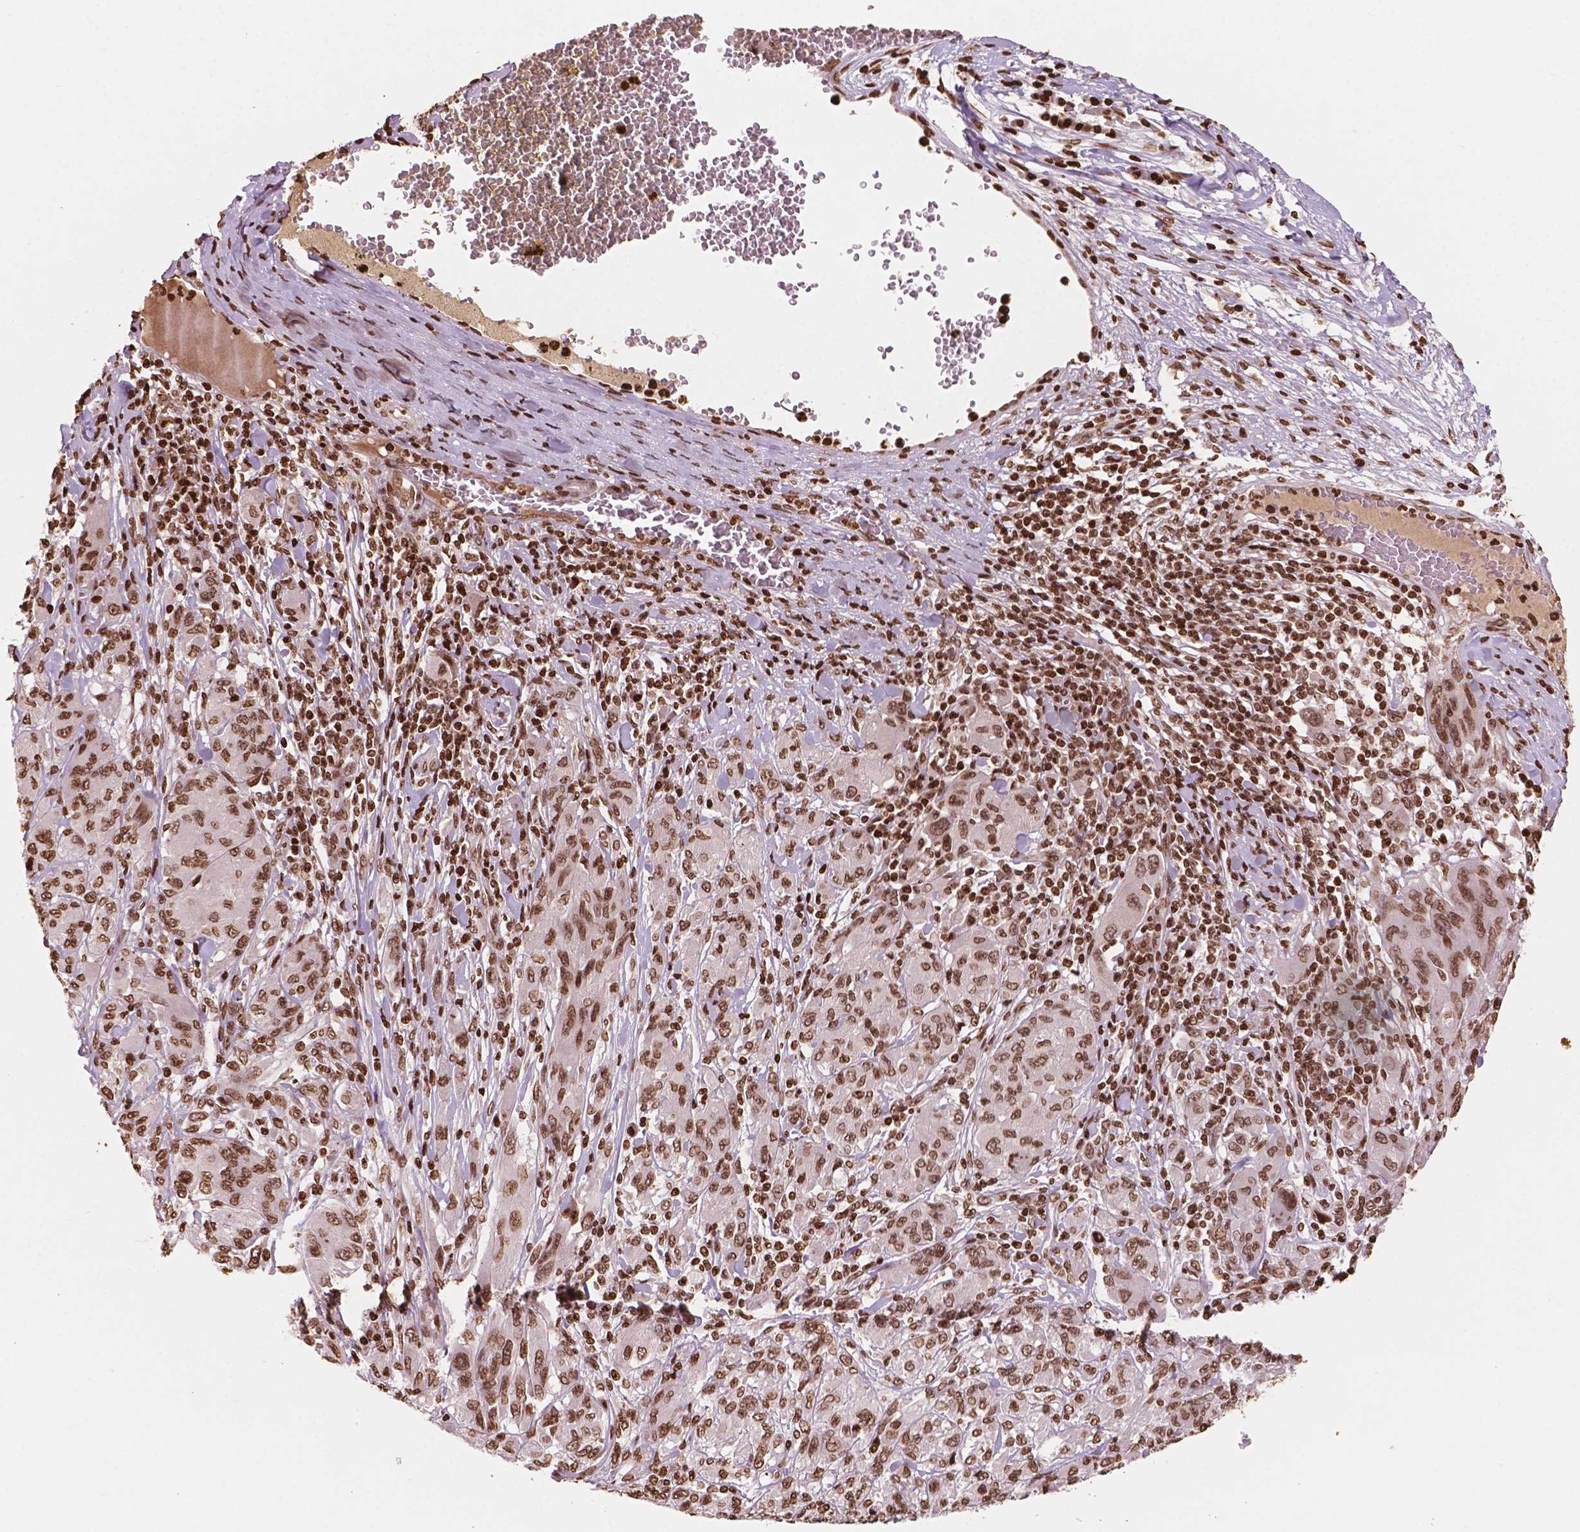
{"staining": {"intensity": "moderate", "quantity": ">75%", "location": "nuclear"}, "tissue": "melanoma", "cell_type": "Tumor cells", "image_type": "cancer", "snomed": [{"axis": "morphology", "description": "Malignant melanoma, NOS"}, {"axis": "topography", "description": "Skin"}], "caption": "Immunohistochemistry (IHC) photomicrograph of neoplastic tissue: melanoma stained using immunohistochemistry reveals medium levels of moderate protein expression localized specifically in the nuclear of tumor cells, appearing as a nuclear brown color.", "gene": "H3C7", "patient": {"sex": "female", "age": 91}}